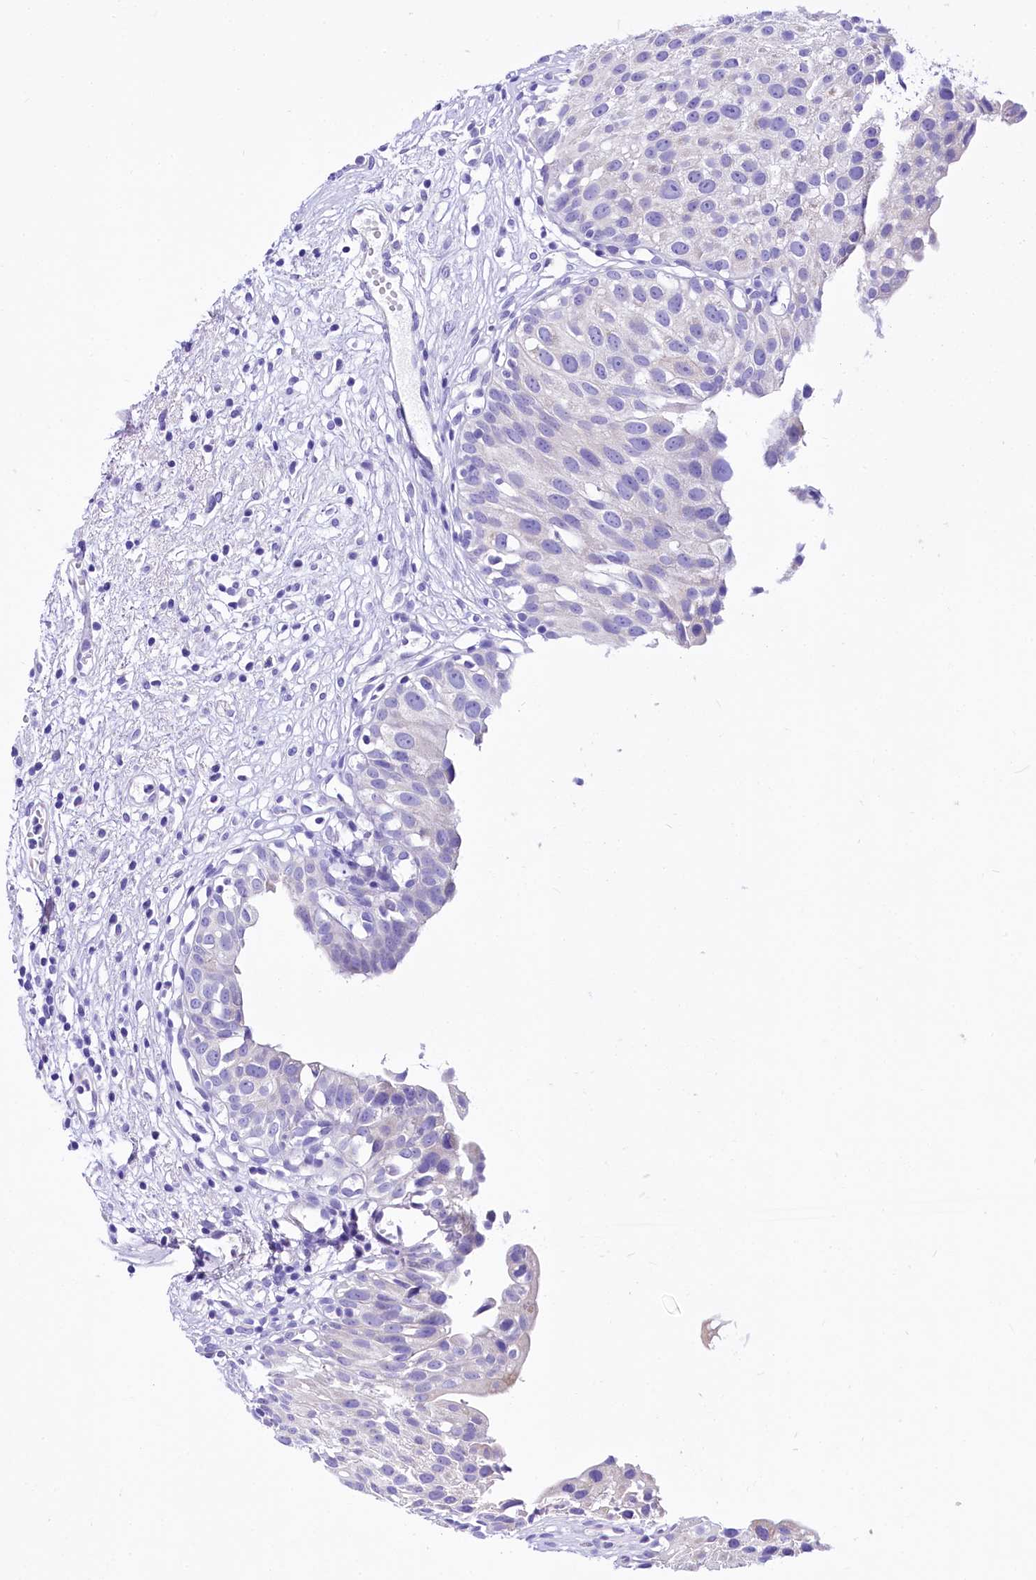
{"staining": {"intensity": "moderate", "quantity": "<25%", "location": "cytoplasmic/membranous"}, "tissue": "urinary bladder", "cell_type": "Urothelial cells", "image_type": "normal", "snomed": [{"axis": "morphology", "description": "Normal tissue, NOS"}, {"axis": "topography", "description": "Urinary bladder"}], "caption": "Immunohistochemistry staining of unremarkable urinary bladder, which reveals low levels of moderate cytoplasmic/membranous staining in about <25% of urothelial cells indicating moderate cytoplasmic/membranous protein positivity. The staining was performed using DAB (3,3'-diaminobenzidine) (brown) for protein detection and nuclei were counterstained in hematoxylin (blue).", "gene": "A2ML1", "patient": {"sex": "male", "age": 51}}